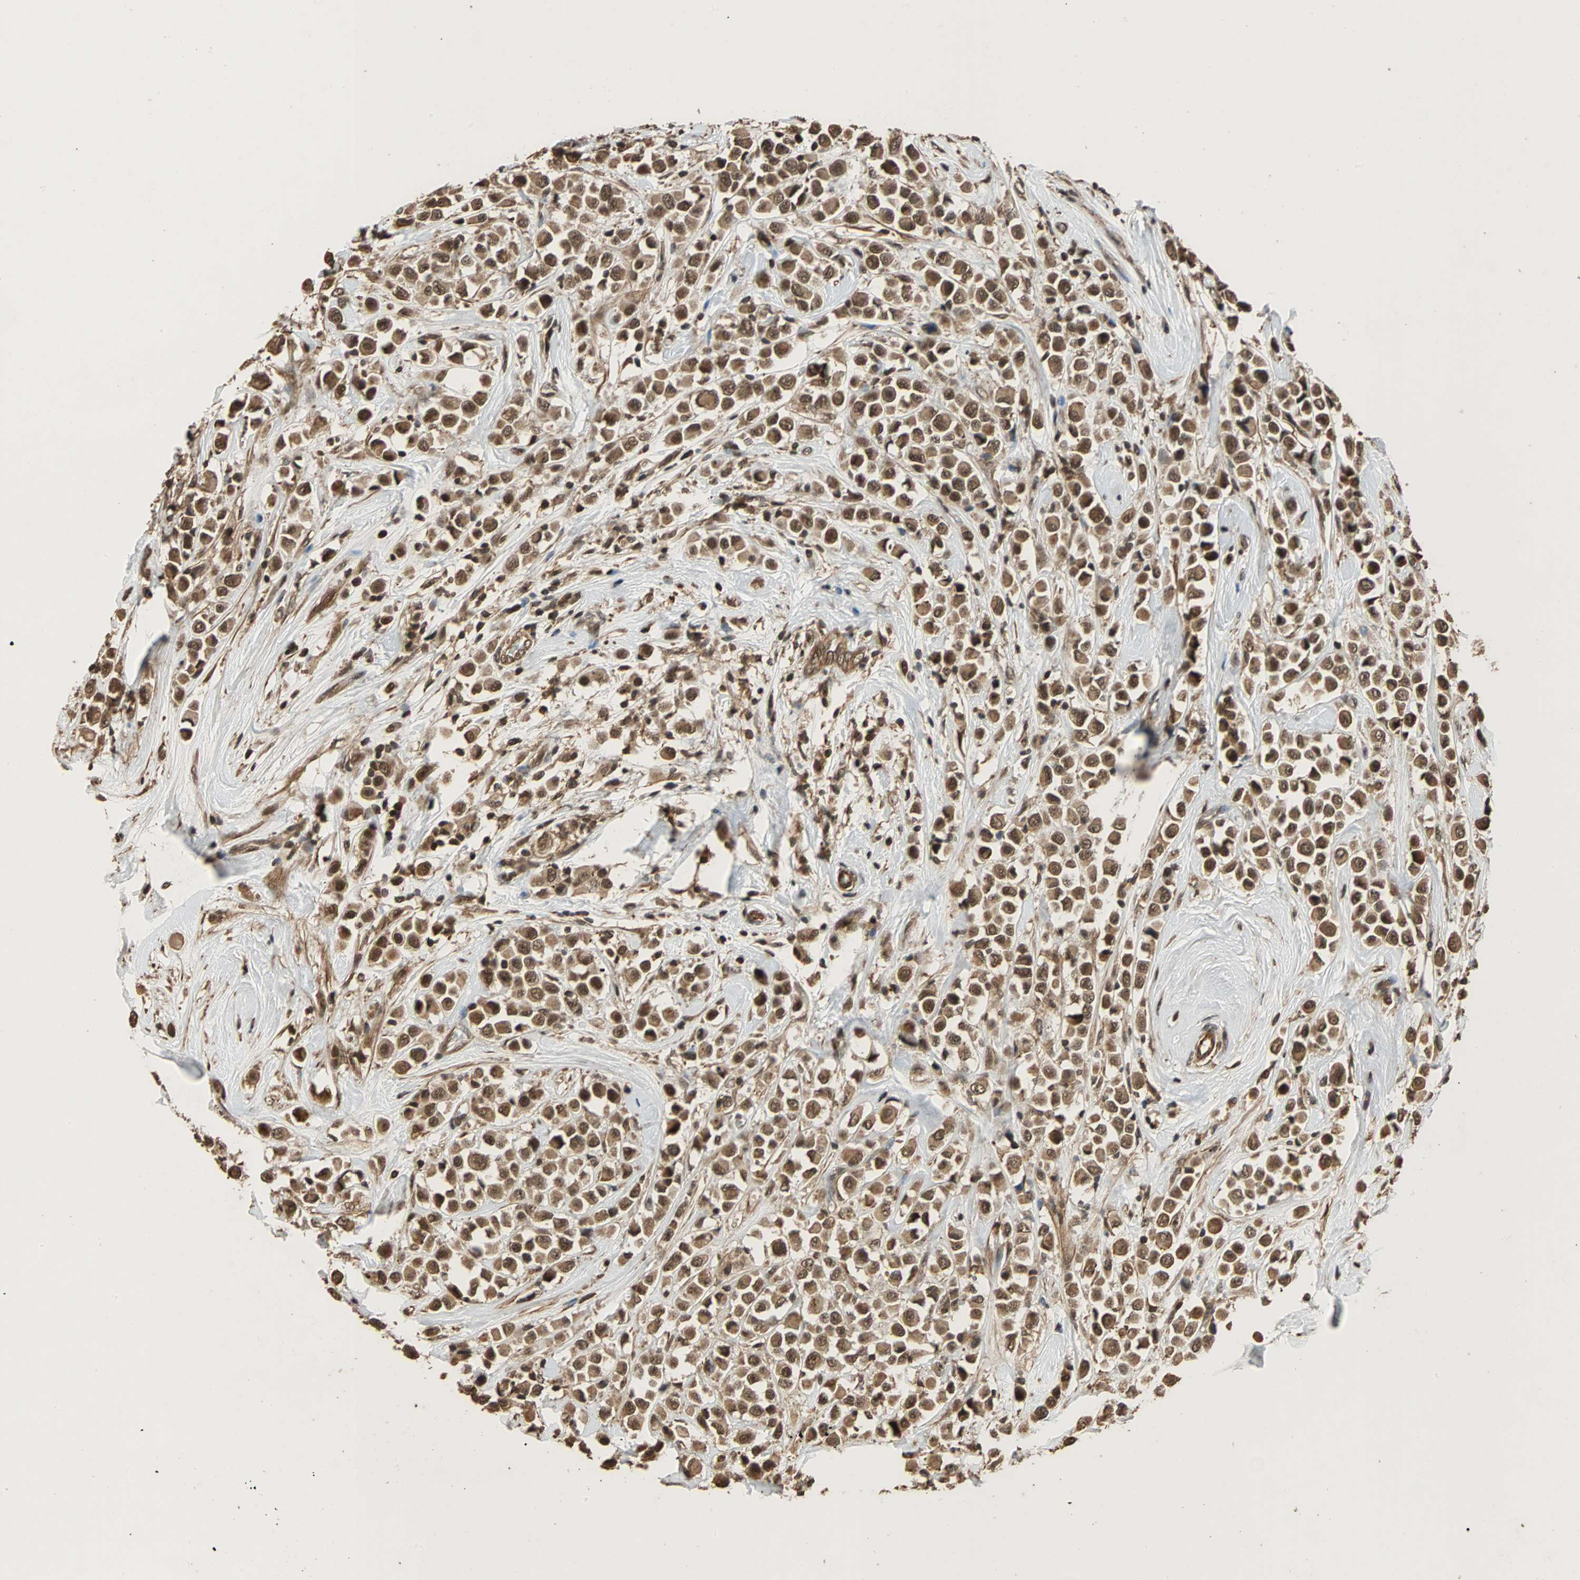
{"staining": {"intensity": "moderate", "quantity": ">75%", "location": "cytoplasmic/membranous,nuclear"}, "tissue": "breast cancer", "cell_type": "Tumor cells", "image_type": "cancer", "snomed": [{"axis": "morphology", "description": "Duct carcinoma"}, {"axis": "topography", "description": "Breast"}], "caption": "DAB (3,3'-diaminobenzidine) immunohistochemical staining of human breast intraductal carcinoma demonstrates moderate cytoplasmic/membranous and nuclear protein staining in approximately >75% of tumor cells. (DAB (3,3'-diaminobenzidine) IHC, brown staining for protein, blue staining for nuclei).", "gene": "CDC5L", "patient": {"sex": "female", "age": 61}}